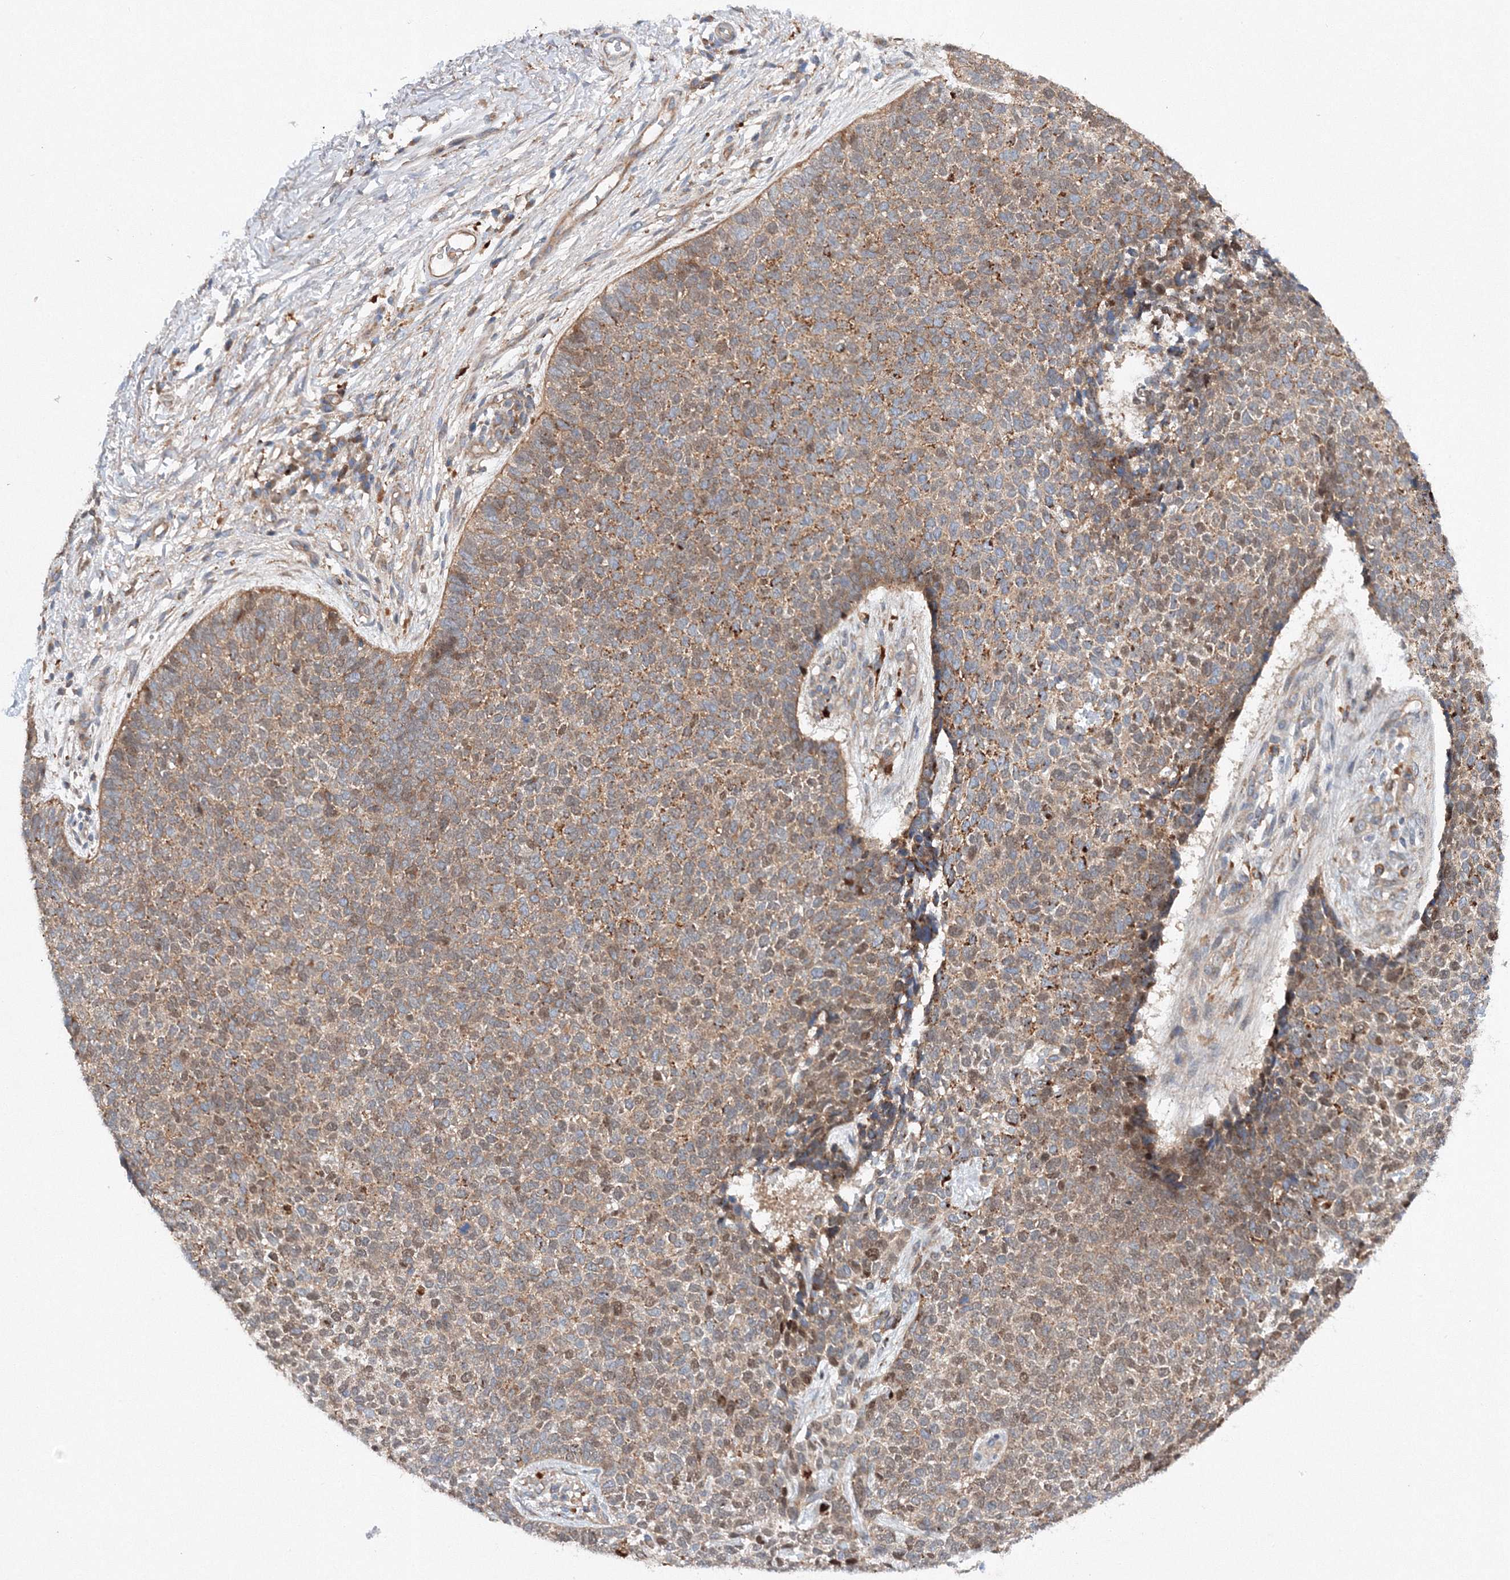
{"staining": {"intensity": "moderate", "quantity": ">75%", "location": "cytoplasmic/membranous,nuclear"}, "tissue": "skin cancer", "cell_type": "Tumor cells", "image_type": "cancer", "snomed": [{"axis": "morphology", "description": "Basal cell carcinoma"}, {"axis": "topography", "description": "Skin"}], "caption": "A micrograph of human basal cell carcinoma (skin) stained for a protein shows moderate cytoplasmic/membranous and nuclear brown staining in tumor cells. The protein is stained brown, and the nuclei are stained in blue (DAB (3,3'-diaminobenzidine) IHC with brightfield microscopy, high magnification).", "gene": "SLC36A1", "patient": {"sex": "female", "age": 84}}